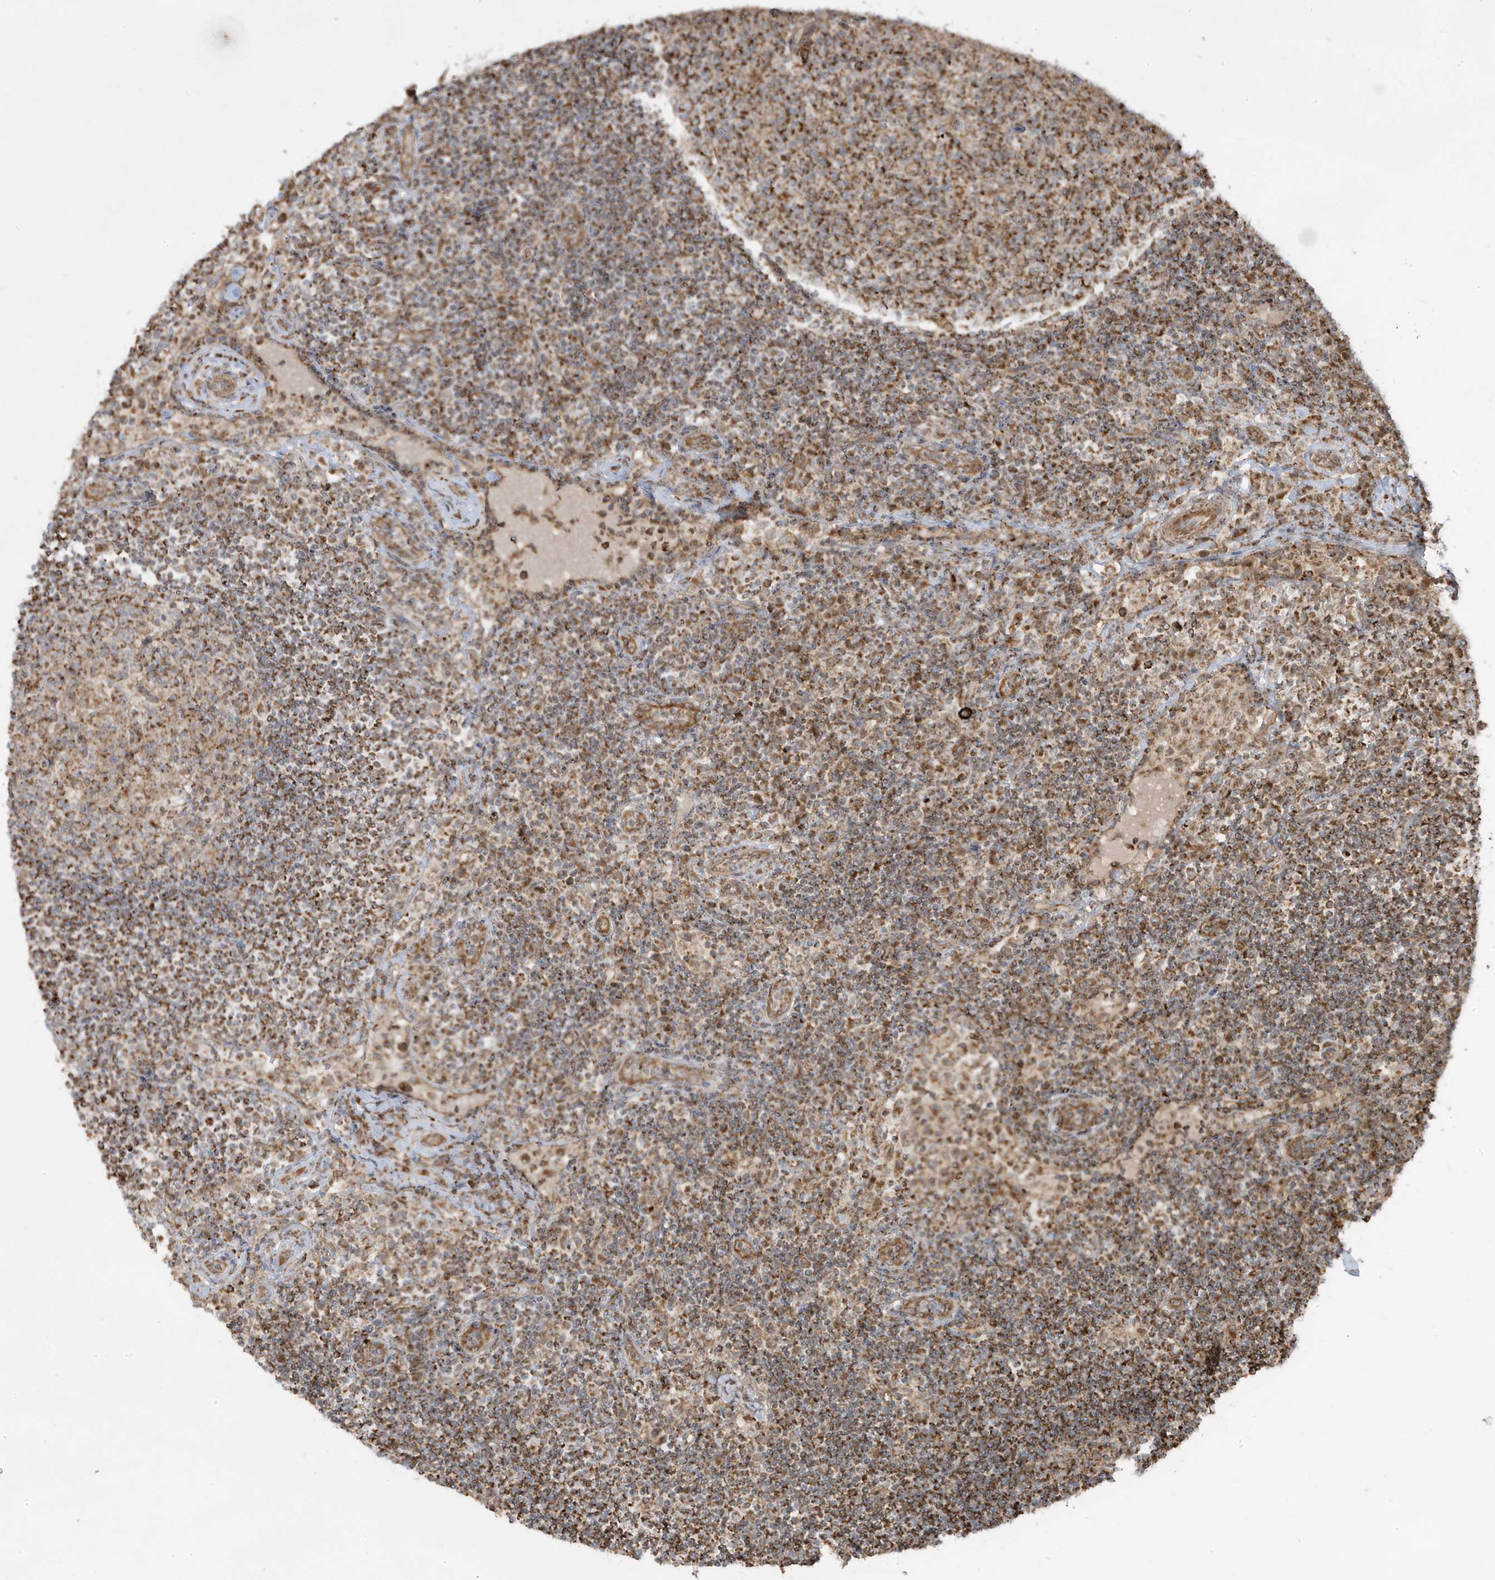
{"staining": {"intensity": "moderate", "quantity": ">75%", "location": "cytoplasmic/membranous"}, "tissue": "lymph node", "cell_type": "Germinal center cells", "image_type": "normal", "snomed": [{"axis": "morphology", "description": "Normal tissue, NOS"}, {"axis": "topography", "description": "Lymph node"}], "caption": "Normal lymph node demonstrates moderate cytoplasmic/membranous expression in approximately >75% of germinal center cells, visualized by immunohistochemistry.", "gene": "CLUAP1", "patient": {"sex": "female", "age": 53}}